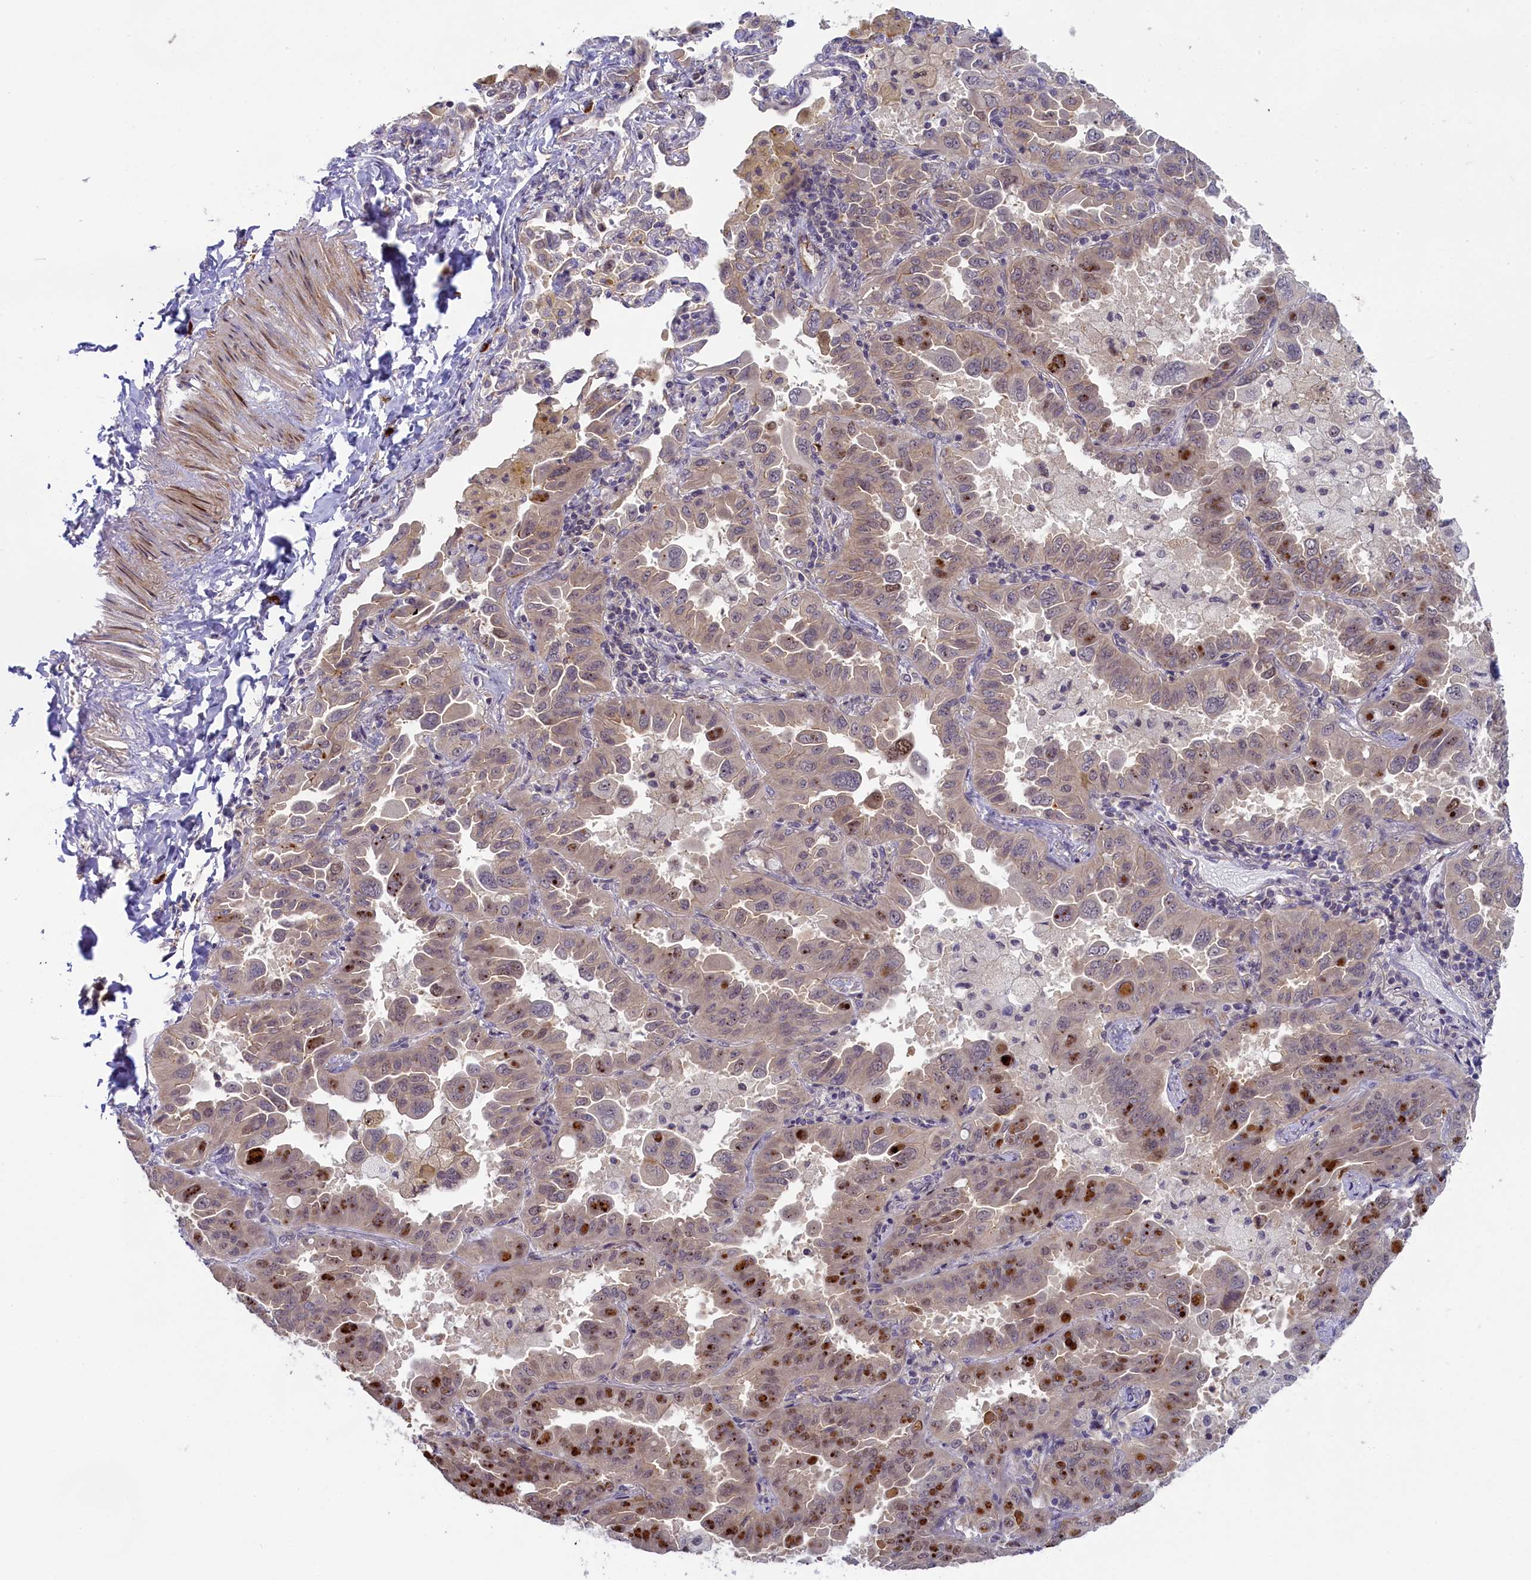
{"staining": {"intensity": "strong", "quantity": "<25%", "location": "nuclear"}, "tissue": "lung cancer", "cell_type": "Tumor cells", "image_type": "cancer", "snomed": [{"axis": "morphology", "description": "Adenocarcinoma, NOS"}, {"axis": "topography", "description": "Lung"}], "caption": "Immunohistochemistry of lung cancer reveals medium levels of strong nuclear staining in approximately <25% of tumor cells. (DAB (3,3'-diaminobenzidine) IHC, brown staining for protein, blue staining for nuclei).", "gene": "CCL23", "patient": {"sex": "male", "age": 64}}